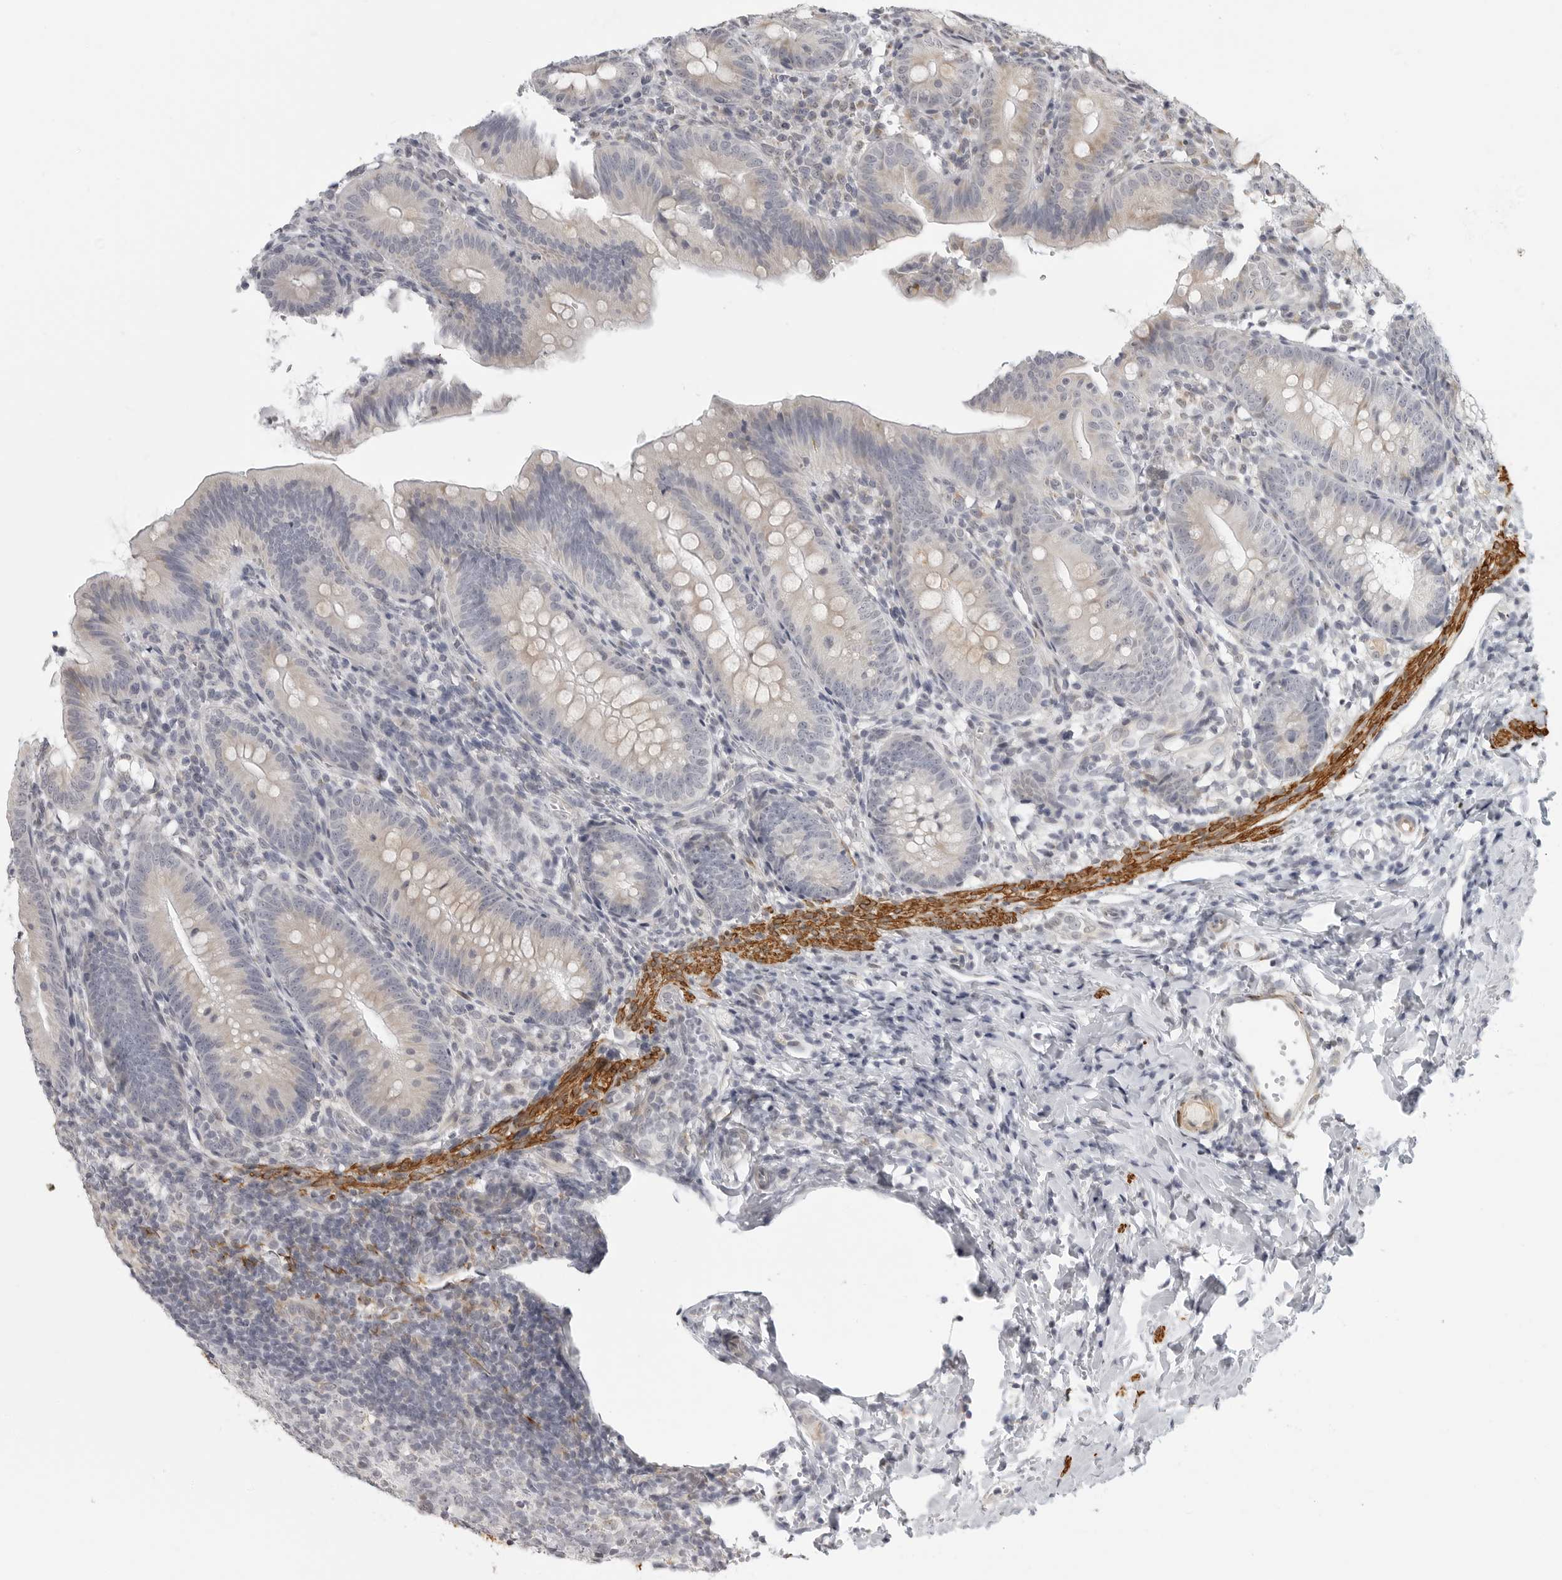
{"staining": {"intensity": "negative", "quantity": "none", "location": "none"}, "tissue": "appendix", "cell_type": "Glandular cells", "image_type": "normal", "snomed": [{"axis": "morphology", "description": "Normal tissue, NOS"}, {"axis": "topography", "description": "Appendix"}], "caption": "High power microscopy photomicrograph of an IHC image of benign appendix, revealing no significant expression in glandular cells.", "gene": "MAP7D1", "patient": {"sex": "male", "age": 1}}